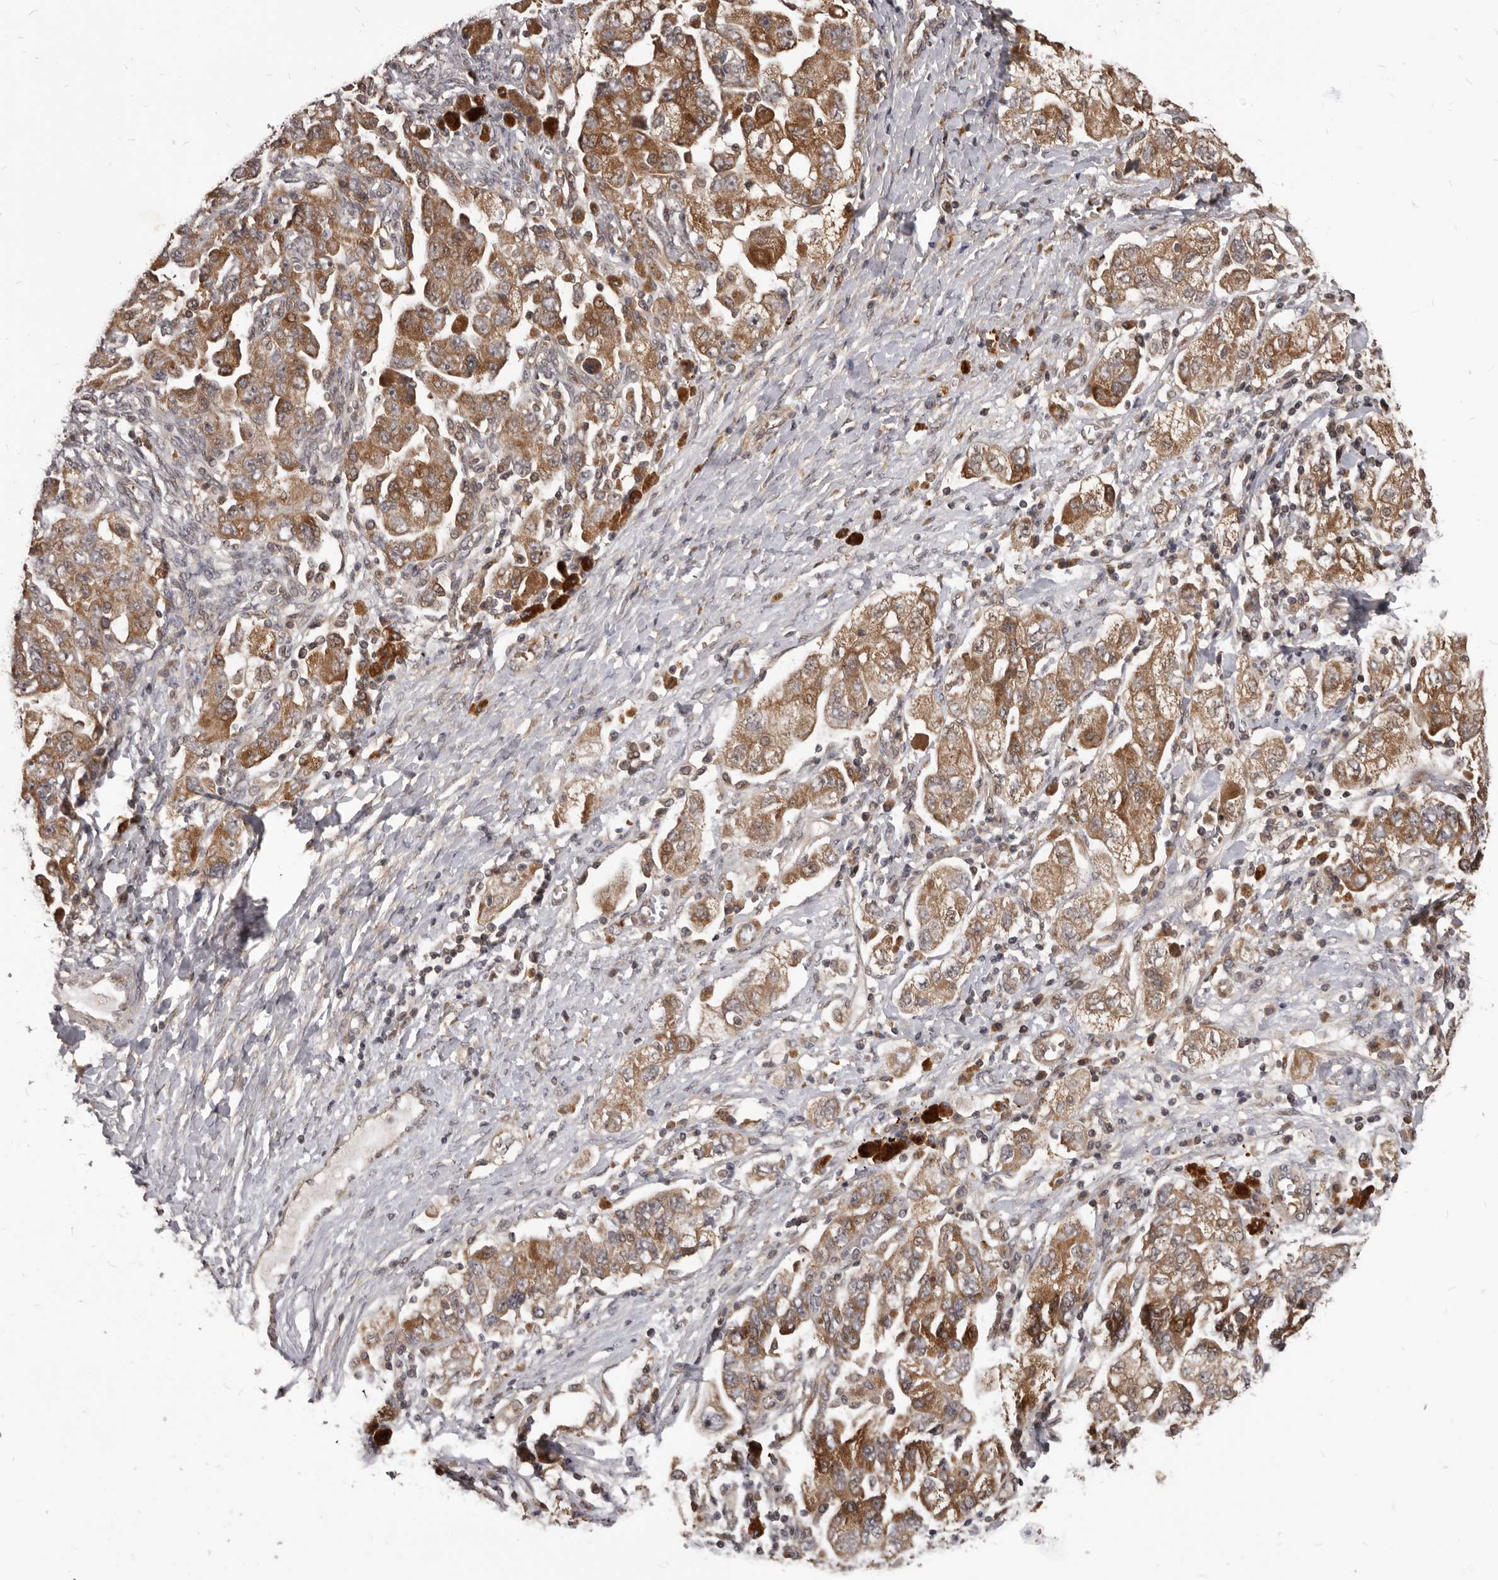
{"staining": {"intensity": "moderate", "quantity": ">75%", "location": "cytoplasmic/membranous"}, "tissue": "ovarian cancer", "cell_type": "Tumor cells", "image_type": "cancer", "snomed": [{"axis": "morphology", "description": "Carcinoma, NOS"}, {"axis": "morphology", "description": "Cystadenocarcinoma, serous, NOS"}, {"axis": "topography", "description": "Ovary"}], "caption": "IHC micrograph of neoplastic tissue: ovarian cancer (serous cystadenocarcinoma) stained using immunohistochemistry displays medium levels of moderate protein expression localized specifically in the cytoplasmic/membranous of tumor cells, appearing as a cytoplasmic/membranous brown color.", "gene": "GABPB2", "patient": {"sex": "female", "age": 69}}